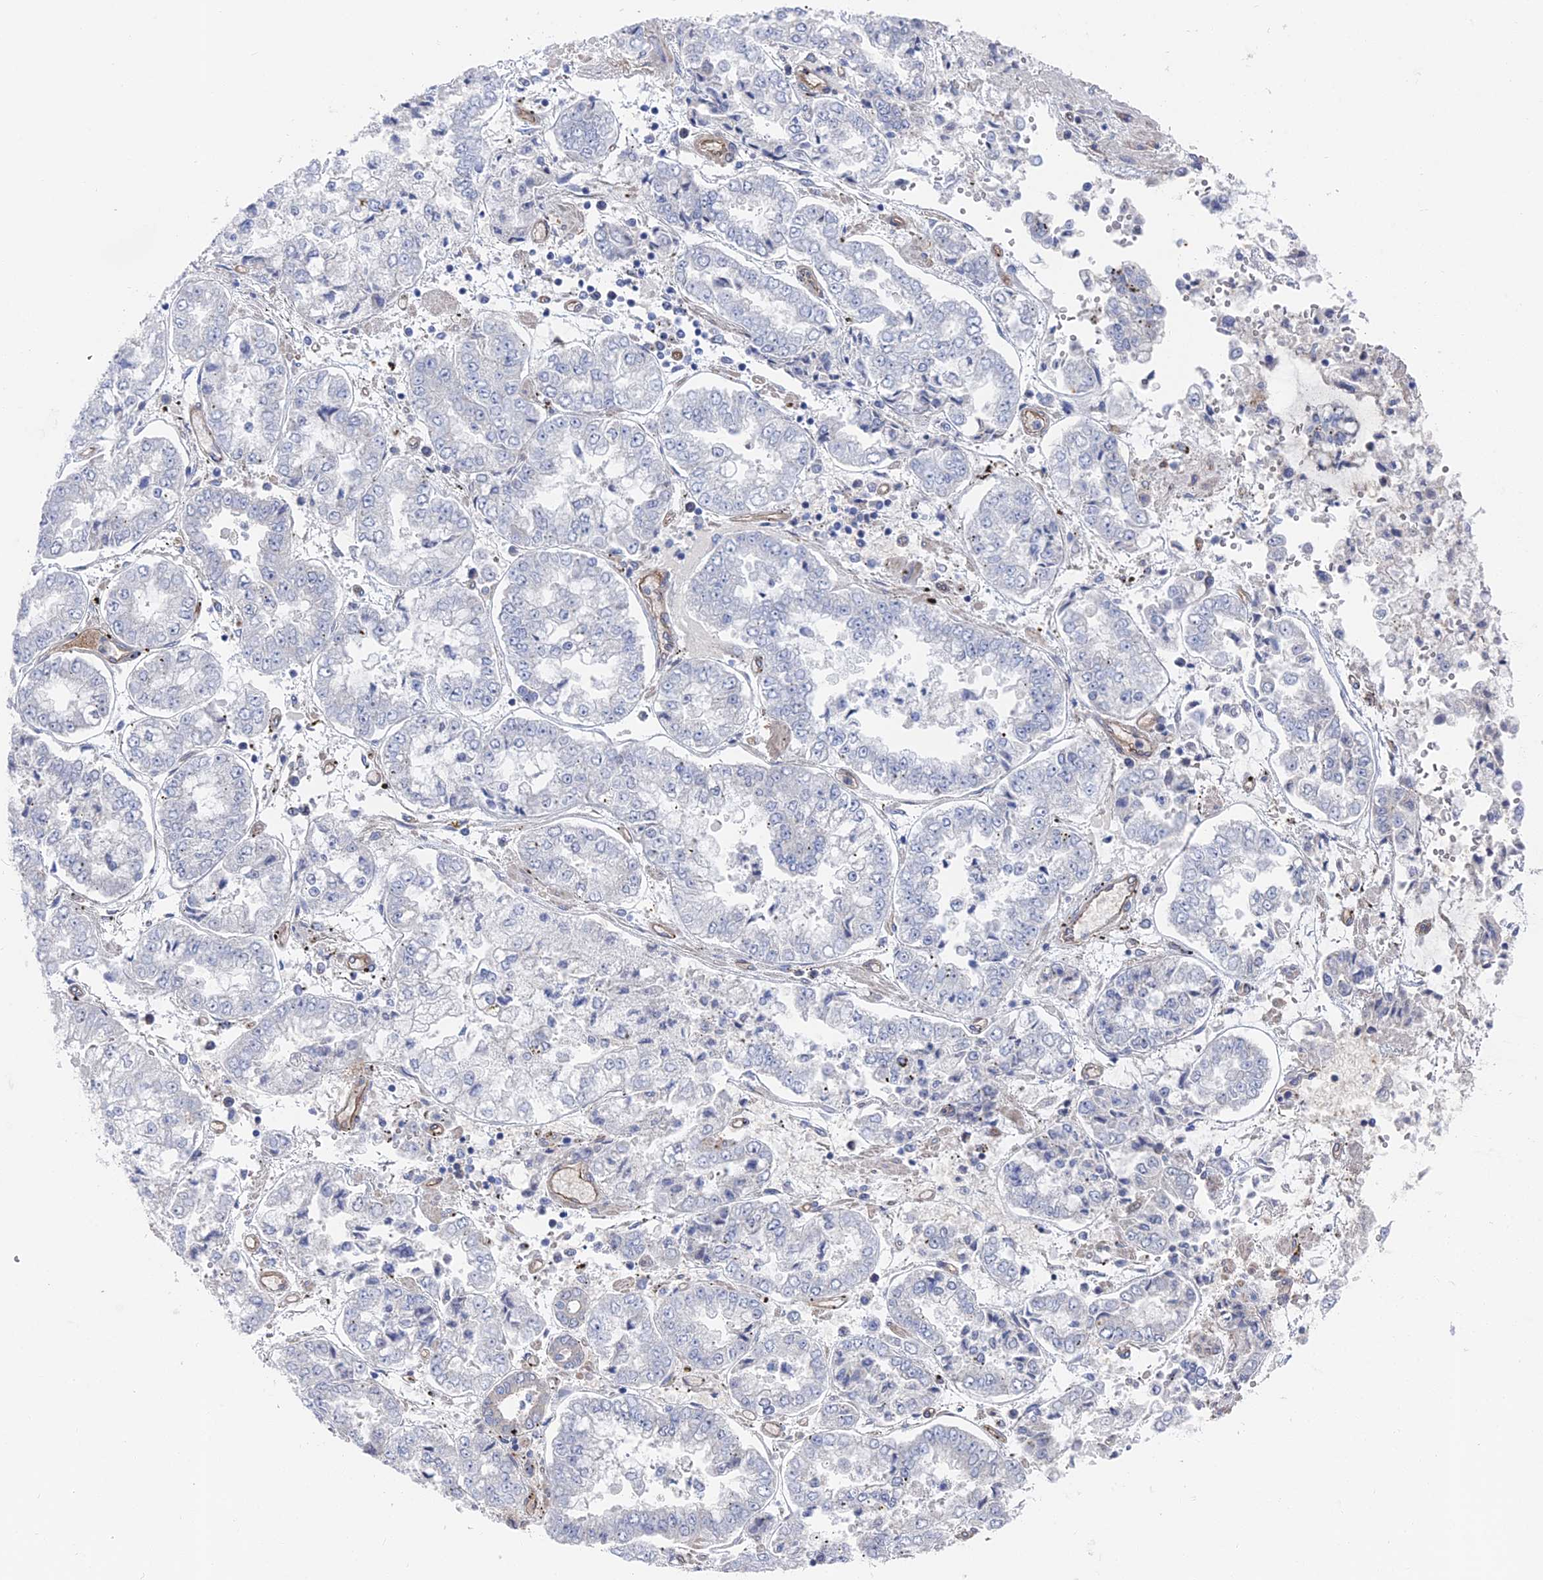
{"staining": {"intensity": "negative", "quantity": "none", "location": "none"}, "tissue": "stomach cancer", "cell_type": "Tumor cells", "image_type": "cancer", "snomed": [{"axis": "morphology", "description": "Adenocarcinoma, NOS"}, {"axis": "topography", "description": "Stomach"}], "caption": "Stomach cancer (adenocarcinoma) was stained to show a protein in brown. There is no significant expression in tumor cells. (Brightfield microscopy of DAB immunohistochemistry (IHC) at high magnification).", "gene": "ARAP3", "patient": {"sex": "male", "age": 76}}